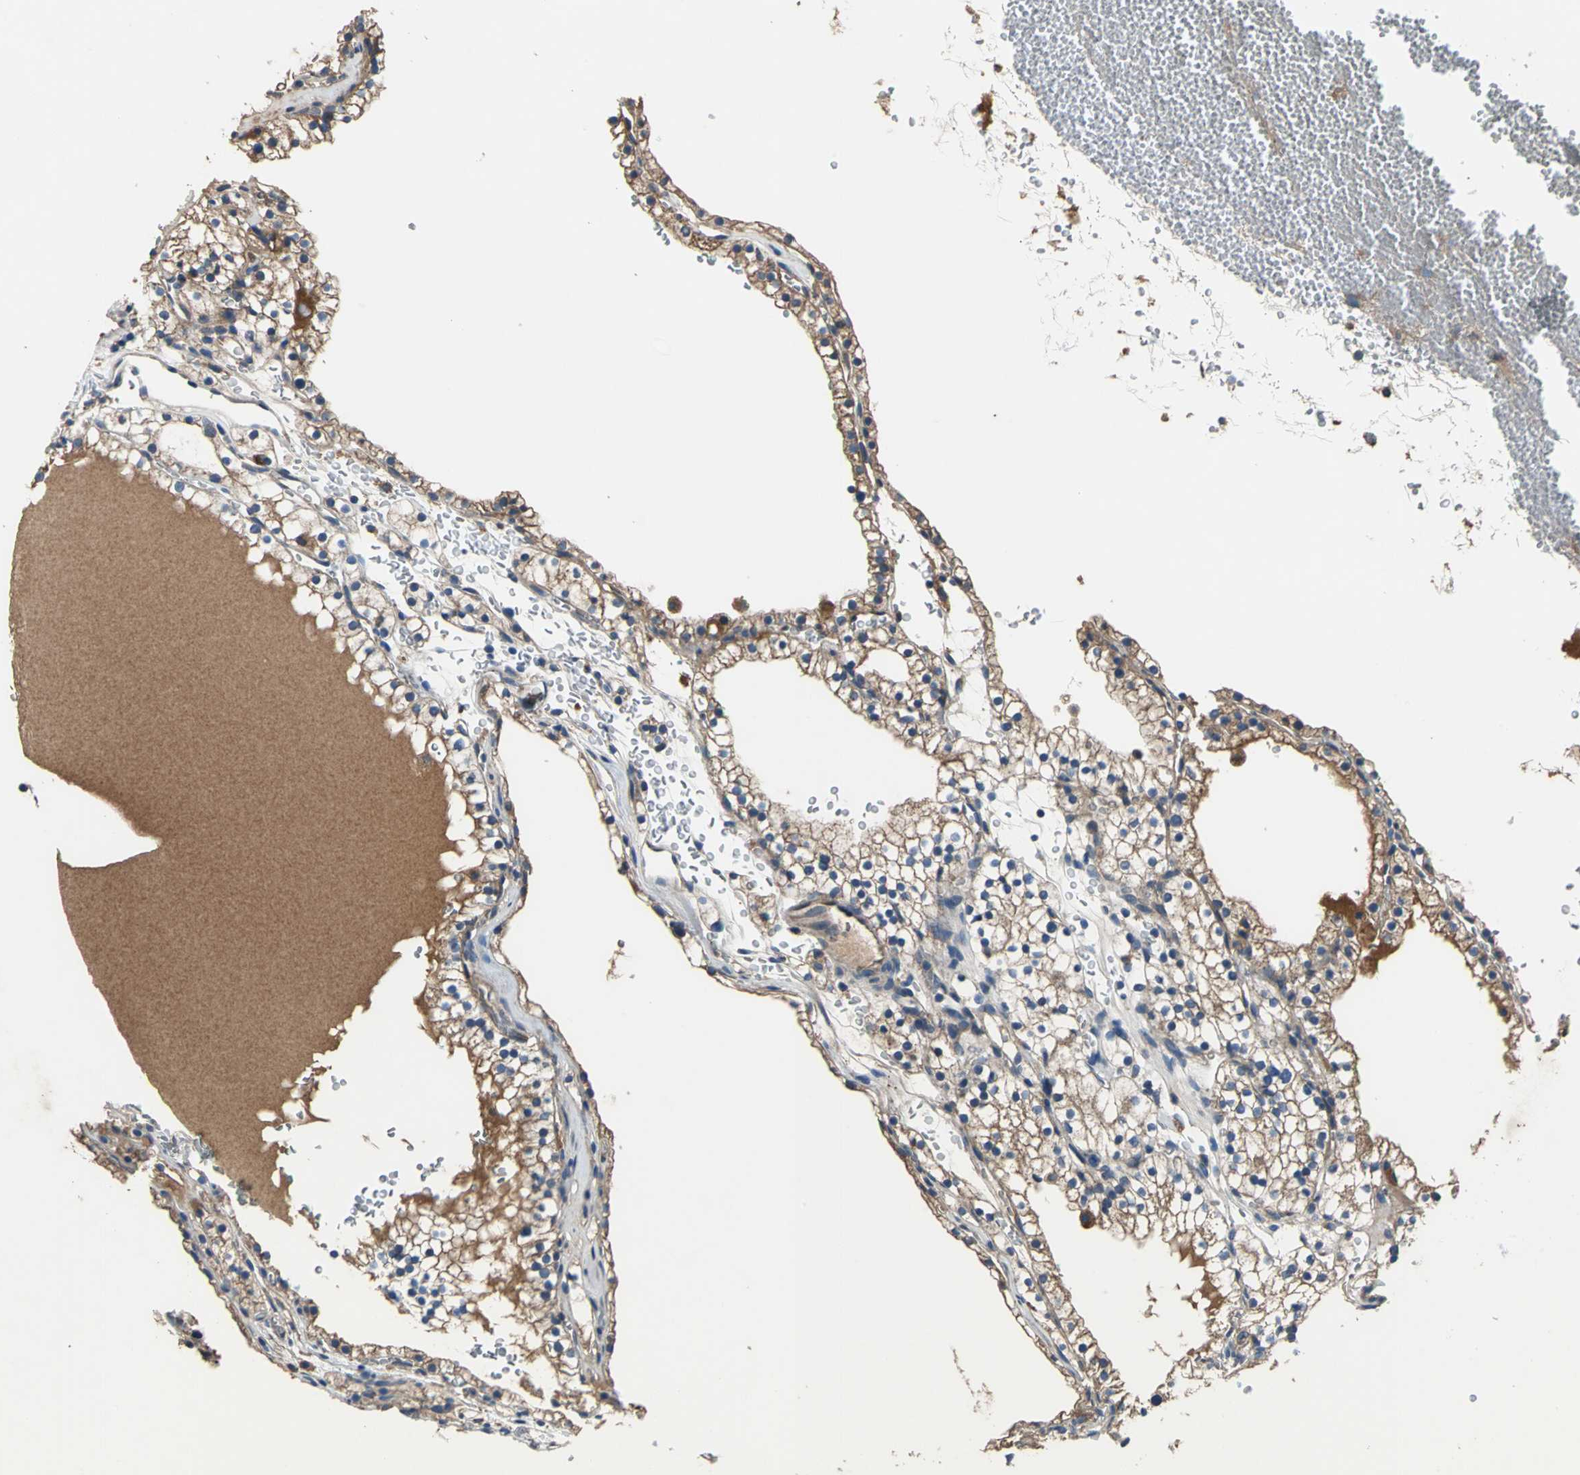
{"staining": {"intensity": "moderate", "quantity": ">75%", "location": "cytoplasmic/membranous"}, "tissue": "renal cancer", "cell_type": "Tumor cells", "image_type": "cancer", "snomed": [{"axis": "morphology", "description": "Adenocarcinoma, NOS"}, {"axis": "topography", "description": "Kidney"}], "caption": "Immunohistochemical staining of human adenocarcinoma (renal) exhibits moderate cytoplasmic/membranous protein expression in about >75% of tumor cells. (Stains: DAB (3,3'-diaminobenzidine) in brown, nuclei in blue, Microscopy: brightfield microscopy at high magnification).", "gene": "HEPH", "patient": {"sex": "female", "age": 41}}